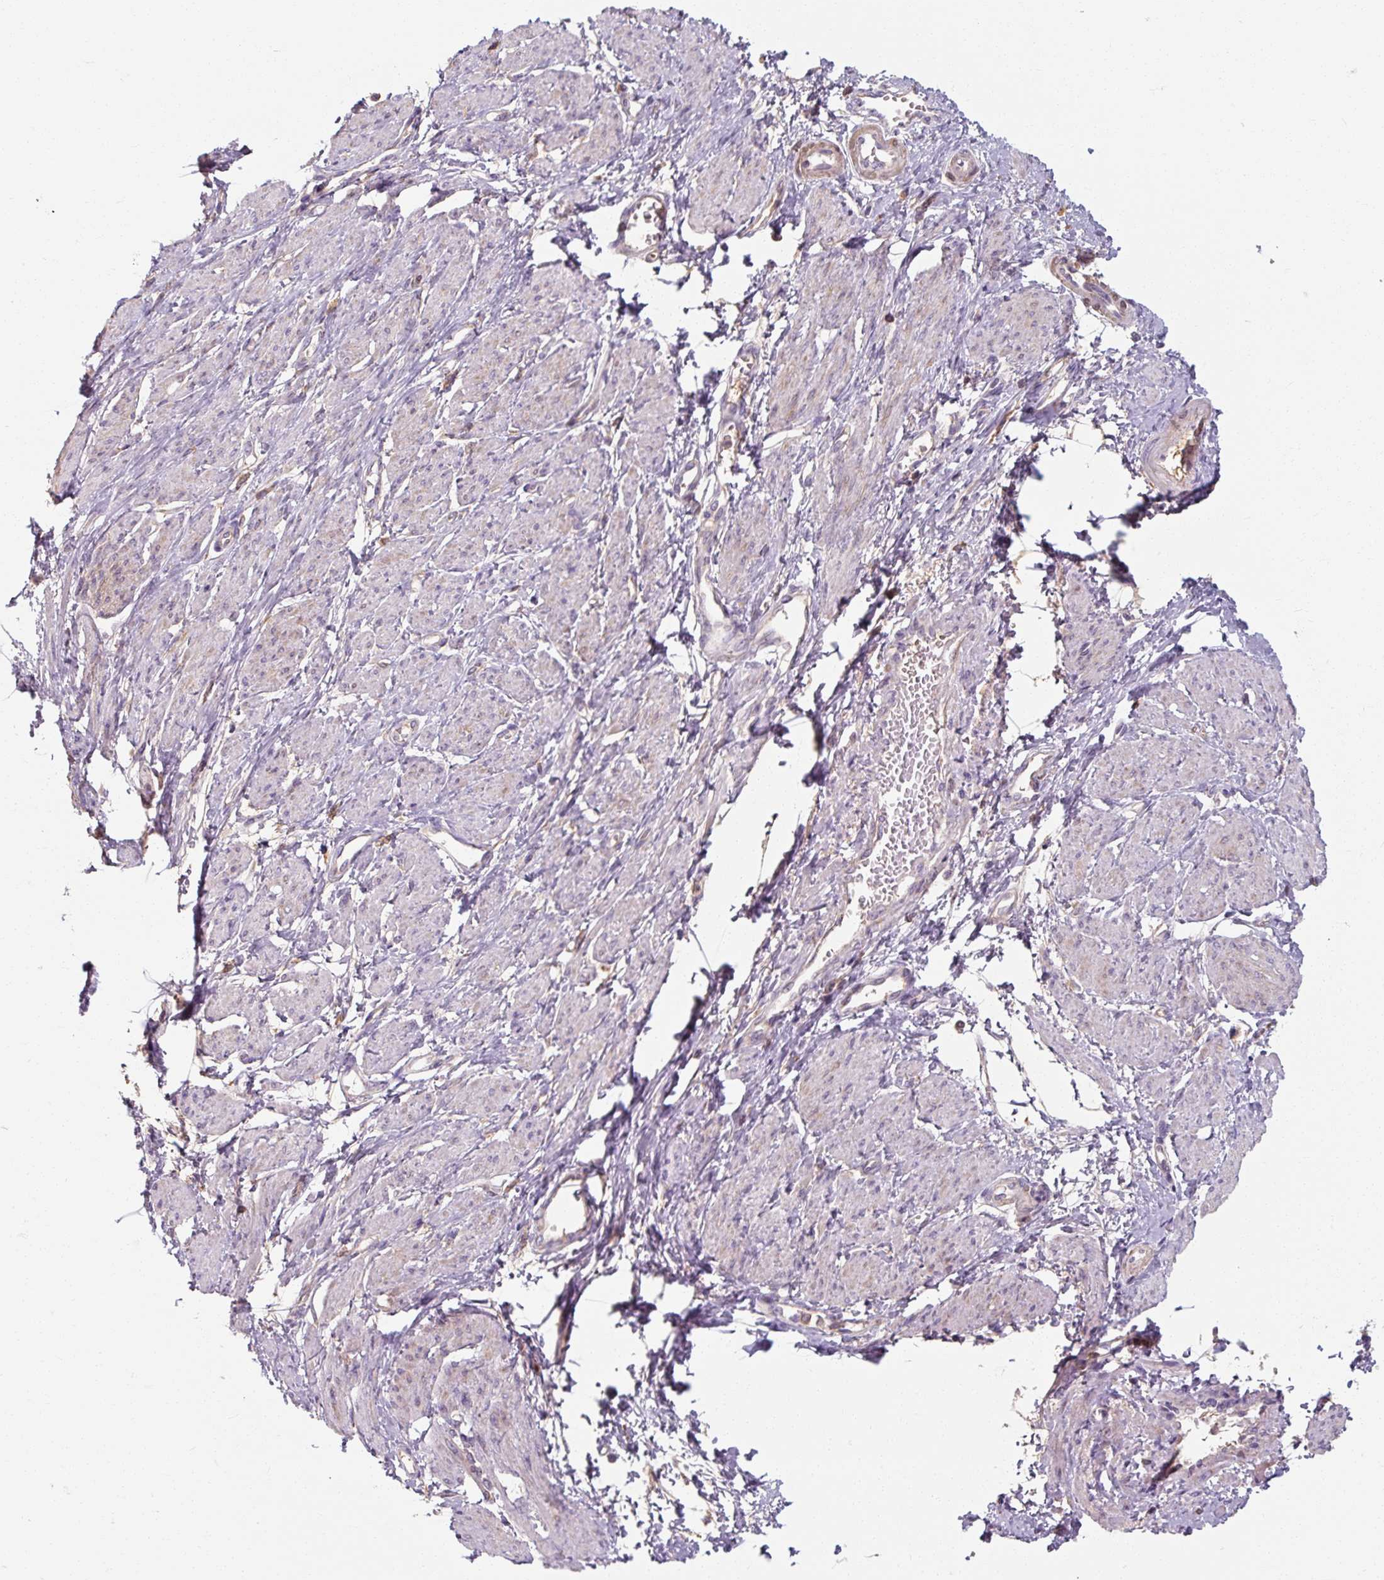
{"staining": {"intensity": "negative", "quantity": "none", "location": "none"}, "tissue": "smooth muscle", "cell_type": "Smooth muscle cells", "image_type": "normal", "snomed": [{"axis": "morphology", "description": "Normal tissue, NOS"}, {"axis": "topography", "description": "Smooth muscle"}, {"axis": "topography", "description": "Uterus"}], "caption": "Immunohistochemistry image of normal human smooth muscle stained for a protein (brown), which demonstrates no staining in smooth muscle cells.", "gene": "TSEN54", "patient": {"sex": "female", "age": 39}}